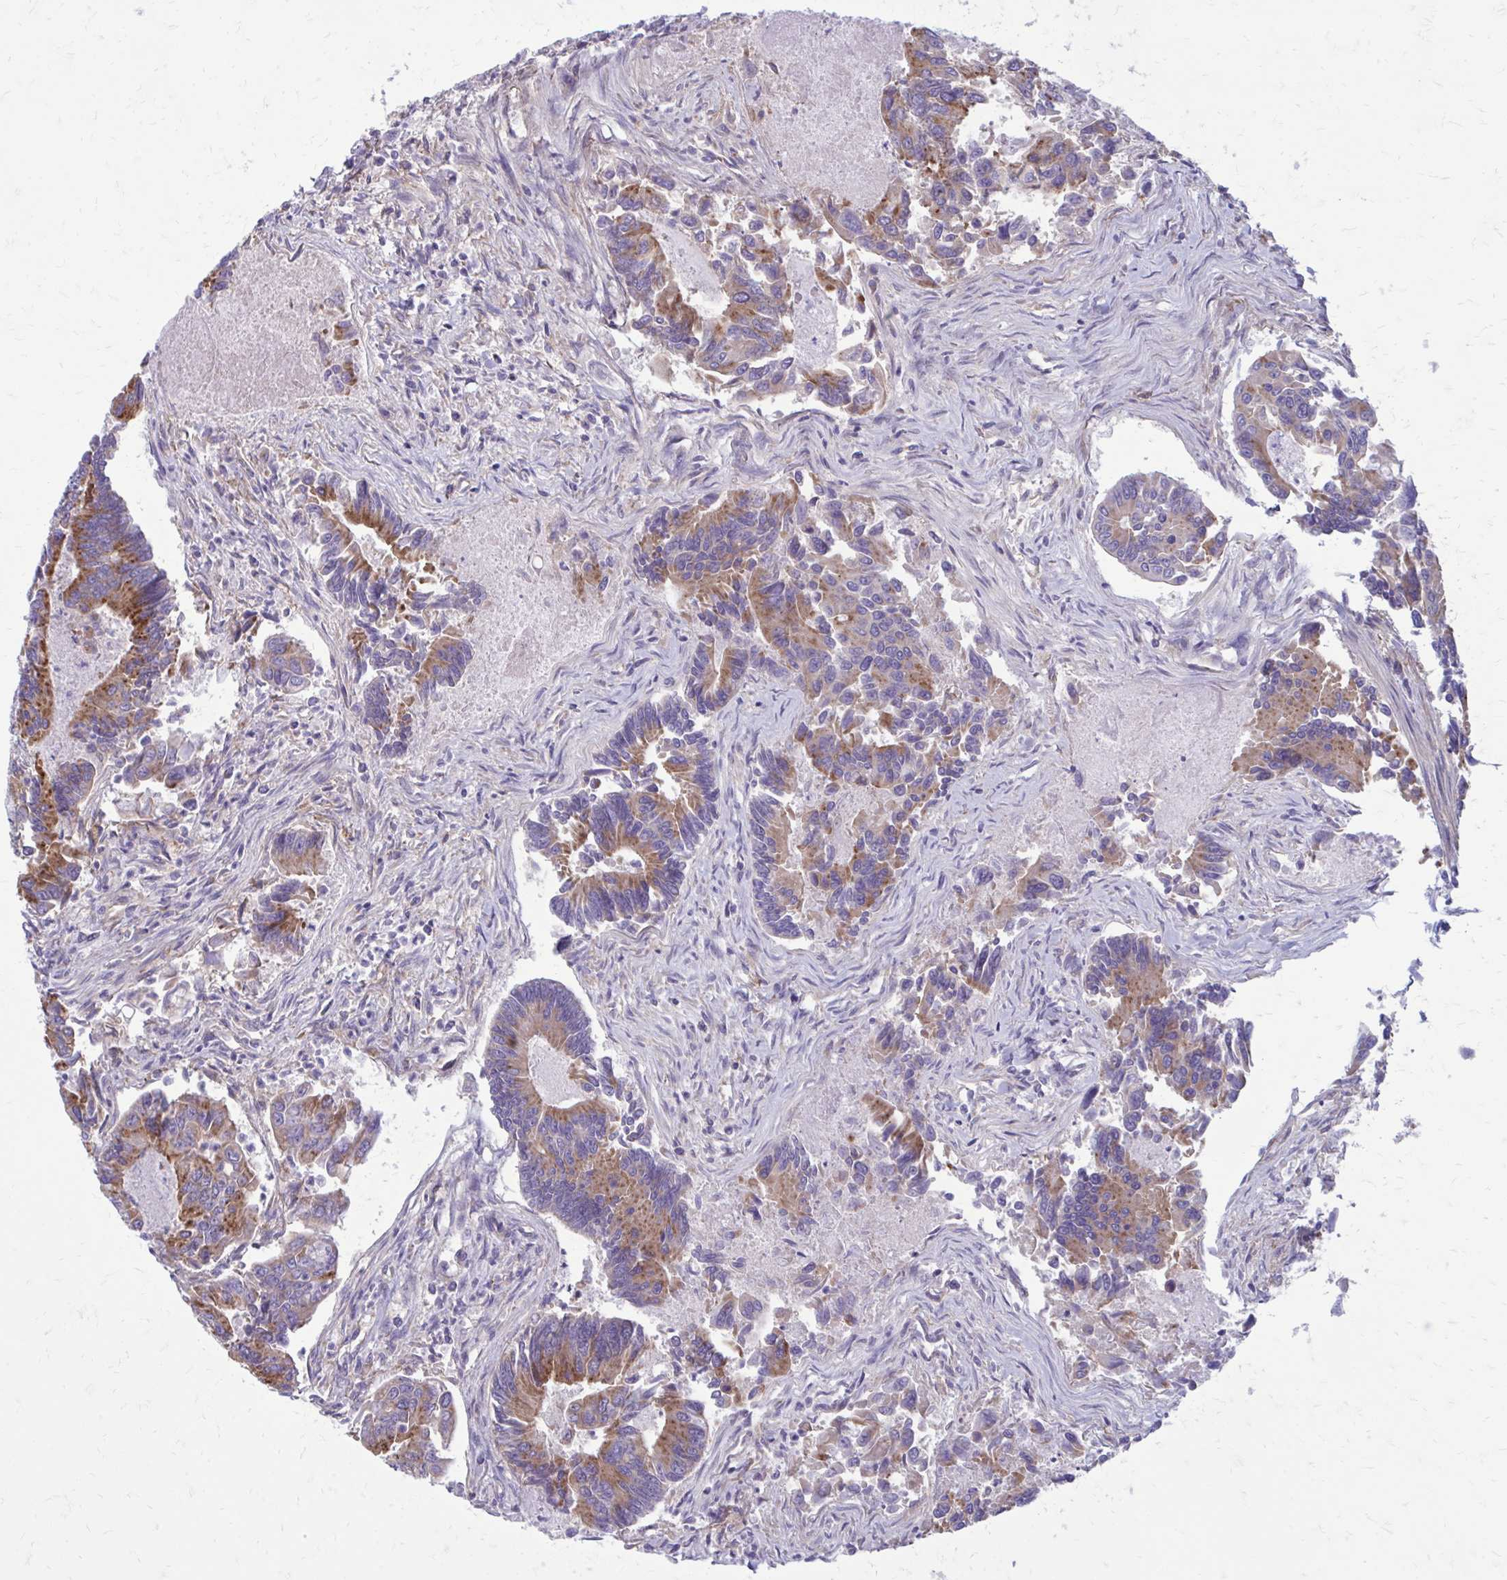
{"staining": {"intensity": "moderate", "quantity": "25%-75%", "location": "cytoplasmic/membranous"}, "tissue": "colorectal cancer", "cell_type": "Tumor cells", "image_type": "cancer", "snomed": [{"axis": "morphology", "description": "Adenocarcinoma, NOS"}, {"axis": "topography", "description": "Colon"}], "caption": "Protein staining shows moderate cytoplasmic/membranous staining in approximately 25%-75% of tumor cells in adenocarcinoma (colorectal).", "gene": "CLTA", "patient": {"sex": "female", "age": 67}}